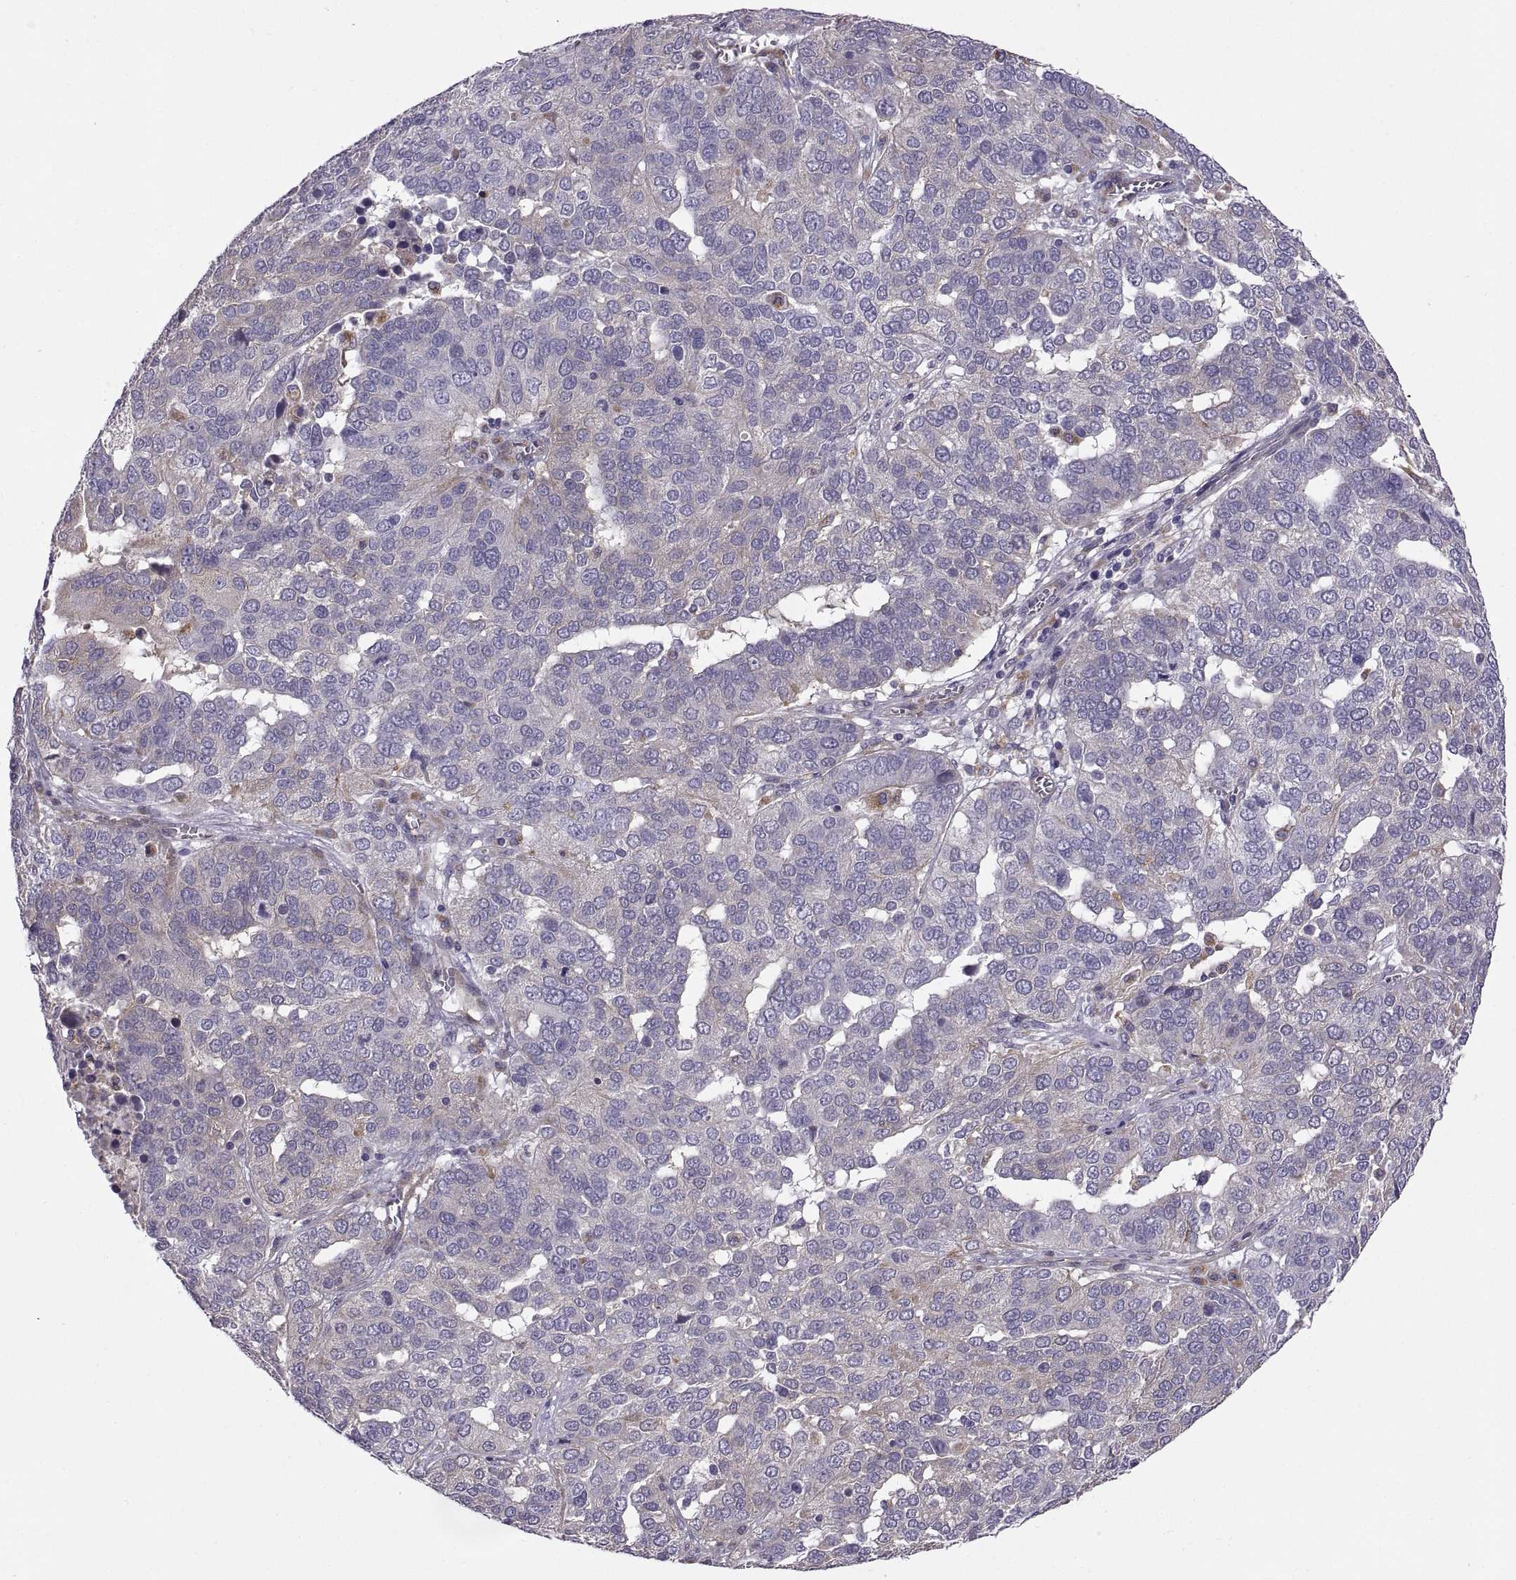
{"staining": {"intensity": "negative", "quantity": "none", "location": "none"}, "tissue": "ovarian cancer", "cell_type": "Tumor cells", "image_type": "cancer", "snomed": [{"axis": "morphology", "description": "Carcinoma, endometroid"}, {"axis": "topography", "description": "Soft tissue"}, {"axis": "topography", "description": "Ovary"}], "caption": "Immunohistochemistry image of ovarian cancer (endometroid carcinoma) stained for a protein (brown), which exhibits no positivity in tumor cells. The staining was performed using DAB (3,3'-diaminobenzidine) to visualize the protein expression in brown, while the nuclei were stained in blue with hematoxylin (Magnification: 20x).", "gene": "ARSL", "patient": {"sex": "female", "age": 52}}